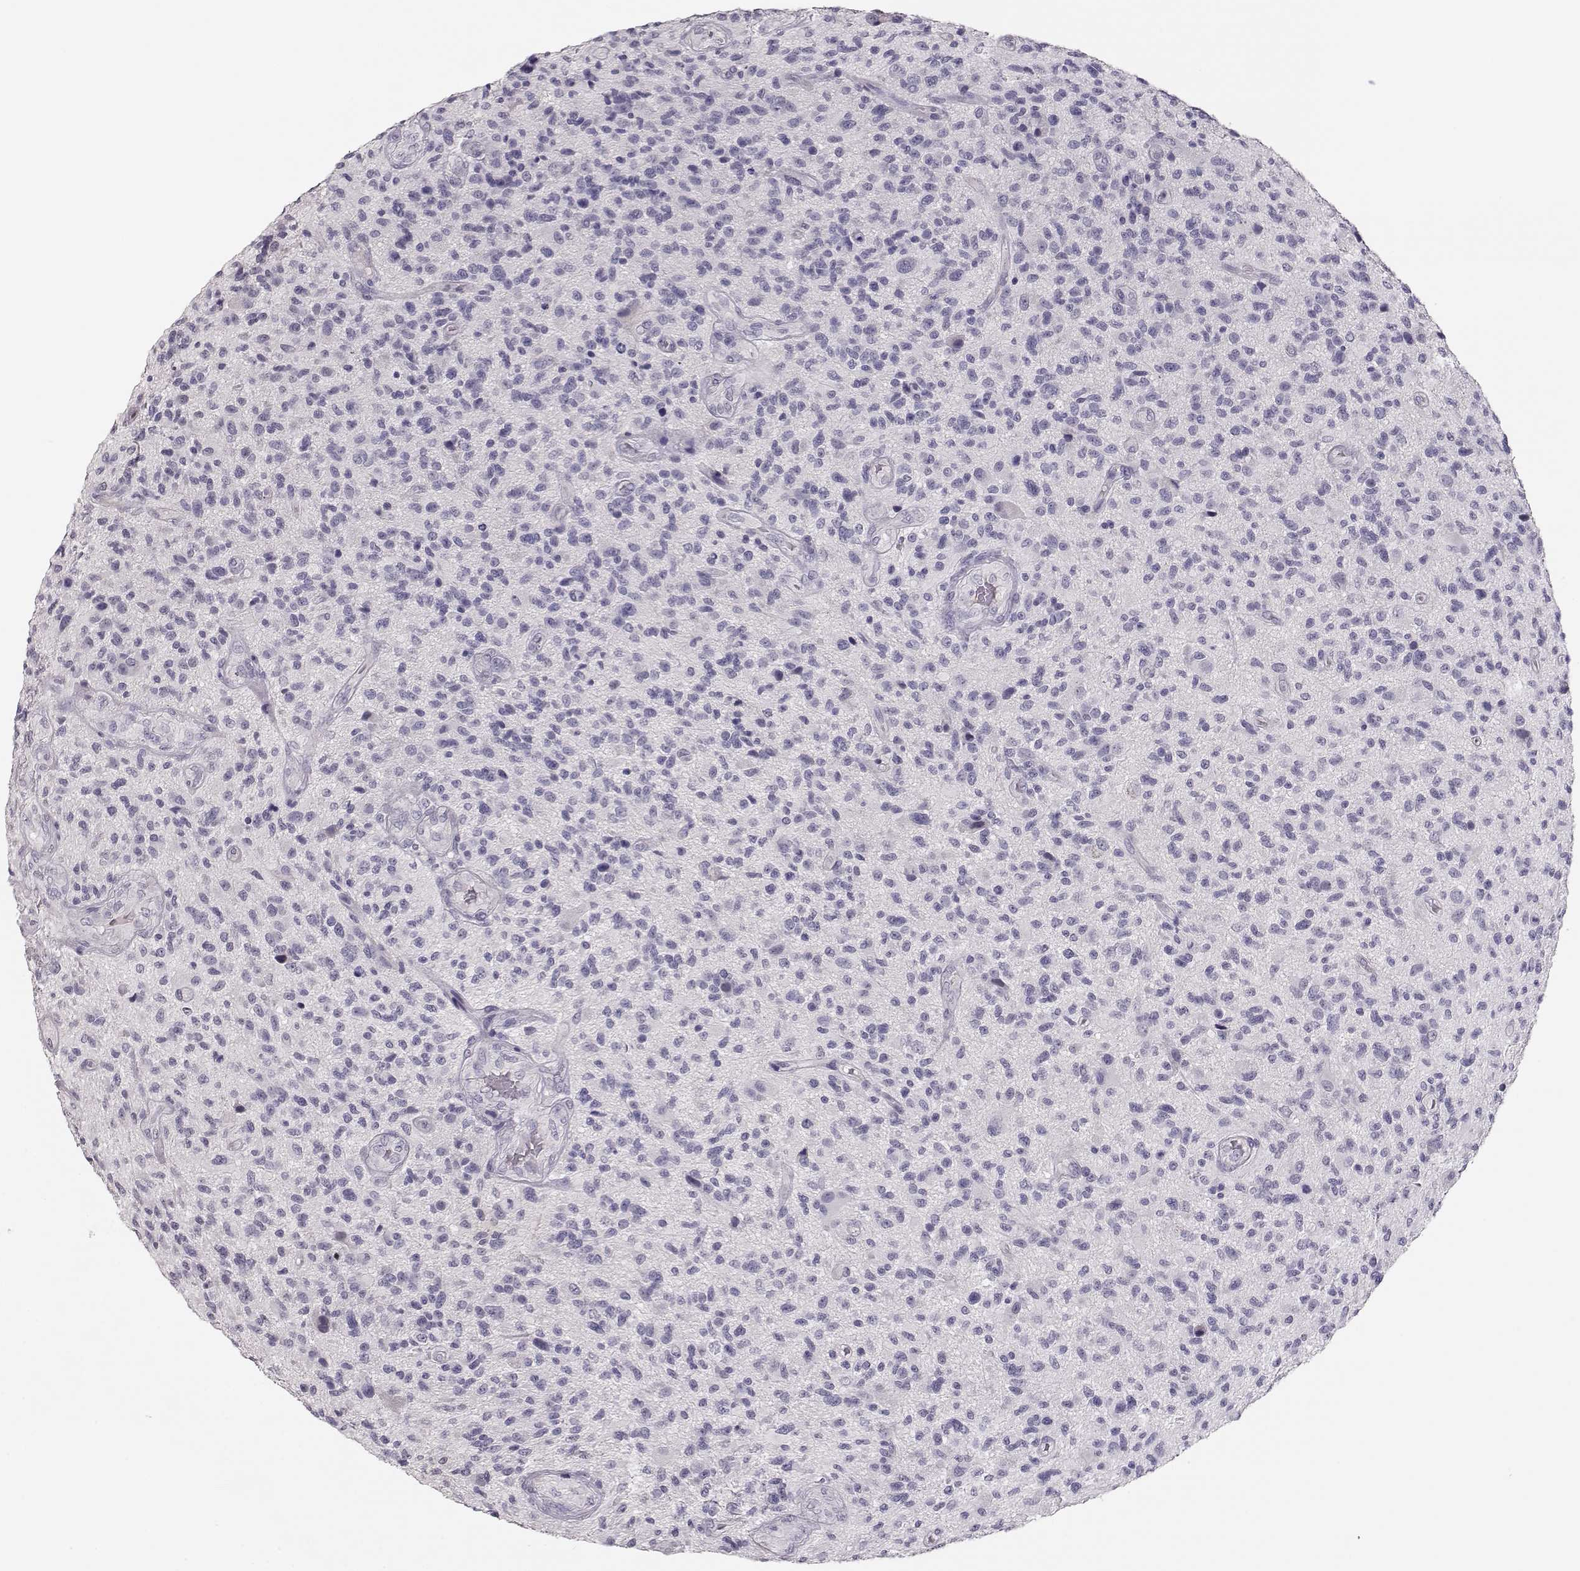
{"staining": {"intensity": "negative", "quantity": "none", "location": "none"}, "tissue": "glioma", "cell_type": "Tumor cells", "image_type": "cancer", "snomed": [{"axis": "morphology", "description": "Glioma, malignant, High grade"}, {"axis": "topography", "description": "Brain"}], "caption": "Immunohistochemistry (IHC) micrograph of neoplastic tissue: human glioma stained with DAB displays no significant protein positivity in tumor cells.", "gene": "MAGEC1", "patient": {"sex": "male", "age": 47}}